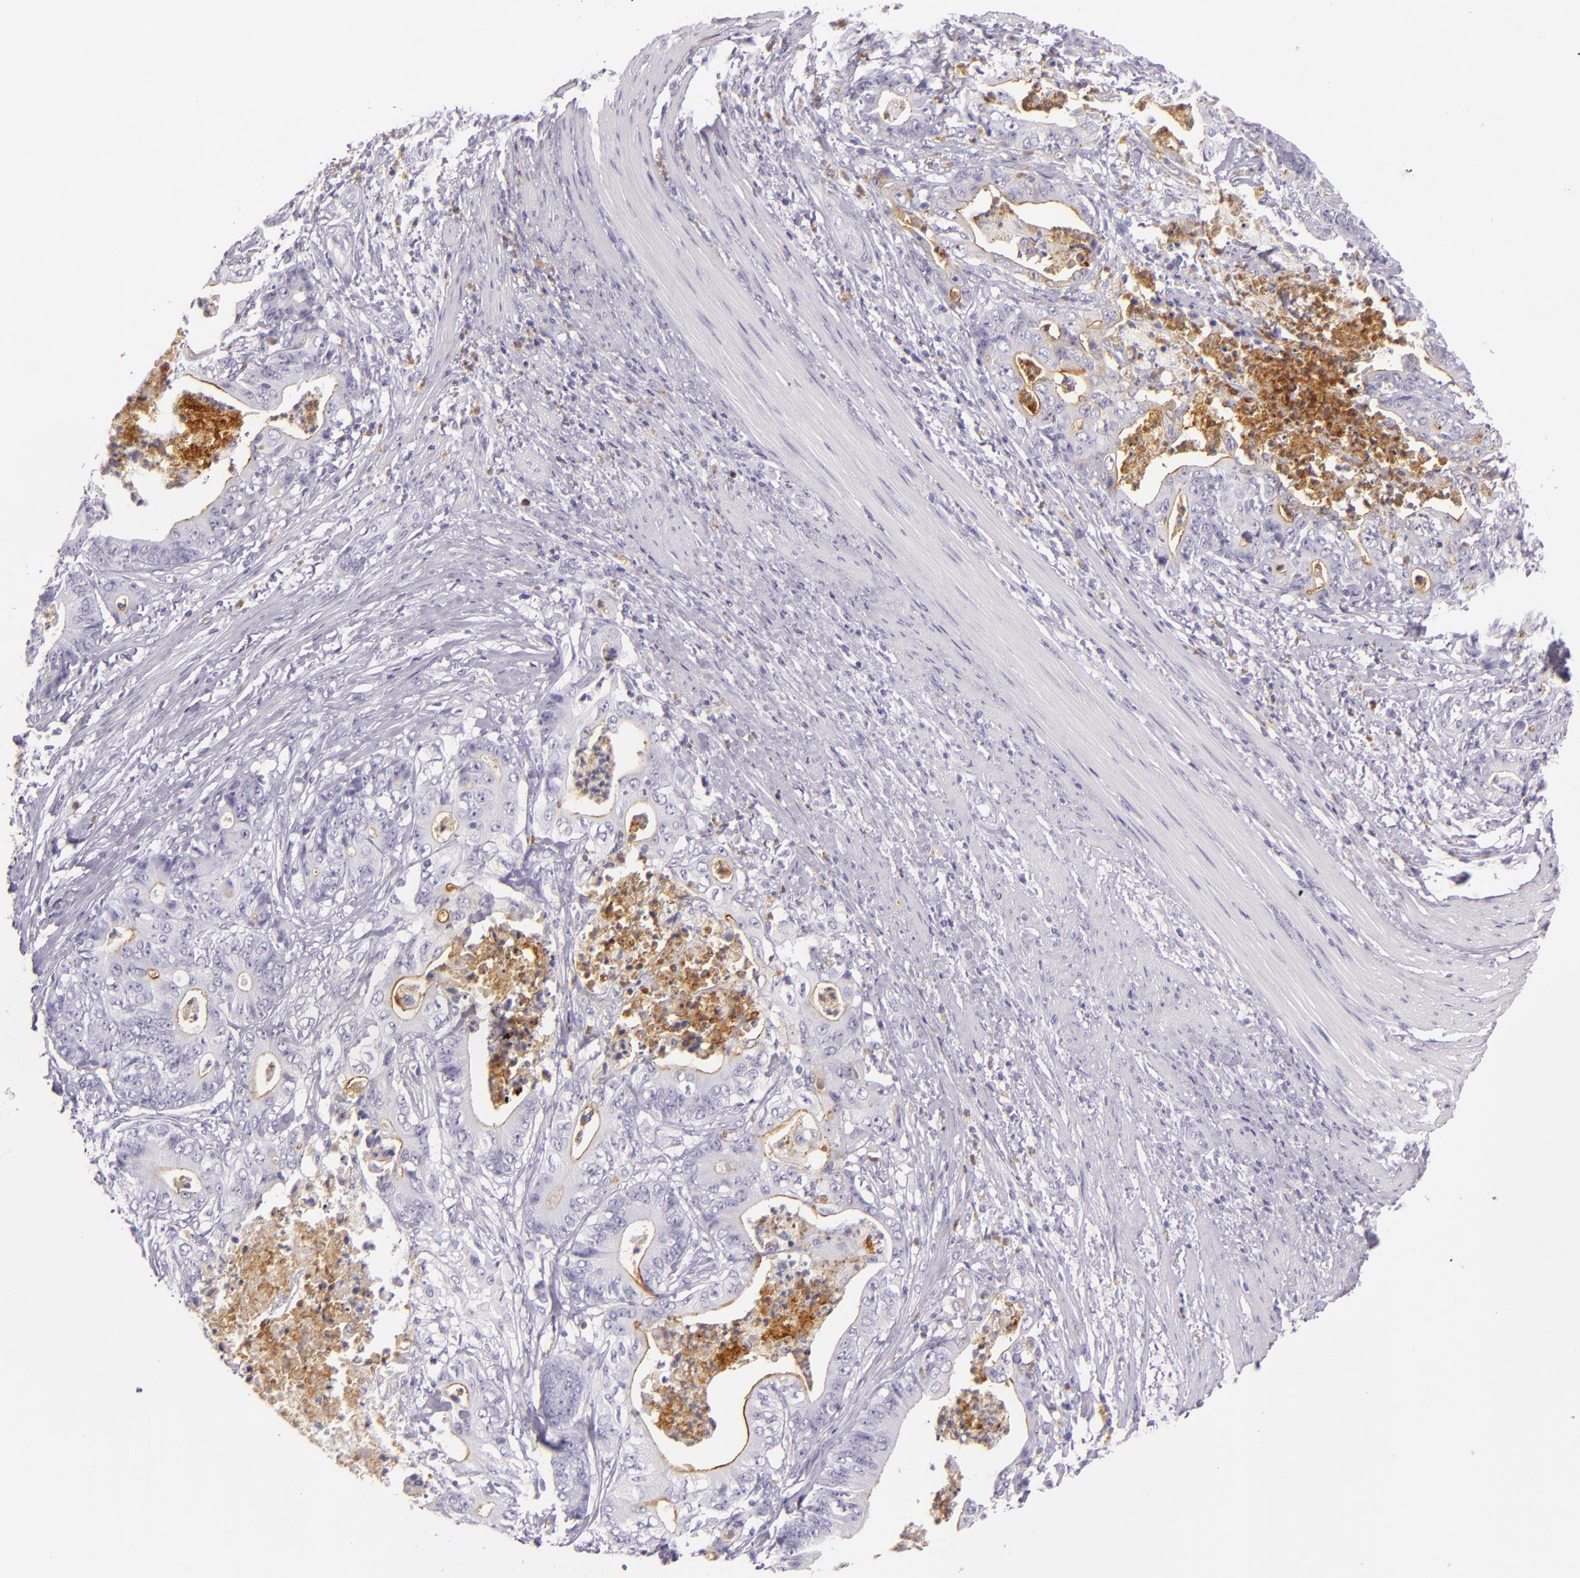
{"staining": {"intensity": "negative", "quantity": "none", "location": "none"}, "tissue": "stomach cancer", "cell_type": "Tumor cells", "image_type": "cancer", "snomed": [{"axis": "morphology", "description": "Adenocarcinoma, NOS"}, {"axis": "topography", "description": "Stomach, lower"}], "caption": "Tumor cells show no significant staining in stomach adenocarcinoma. Nuclei are stained in blue.", "gene": "CEACAM1", "patient": {"sex": "female", "age": 86}}